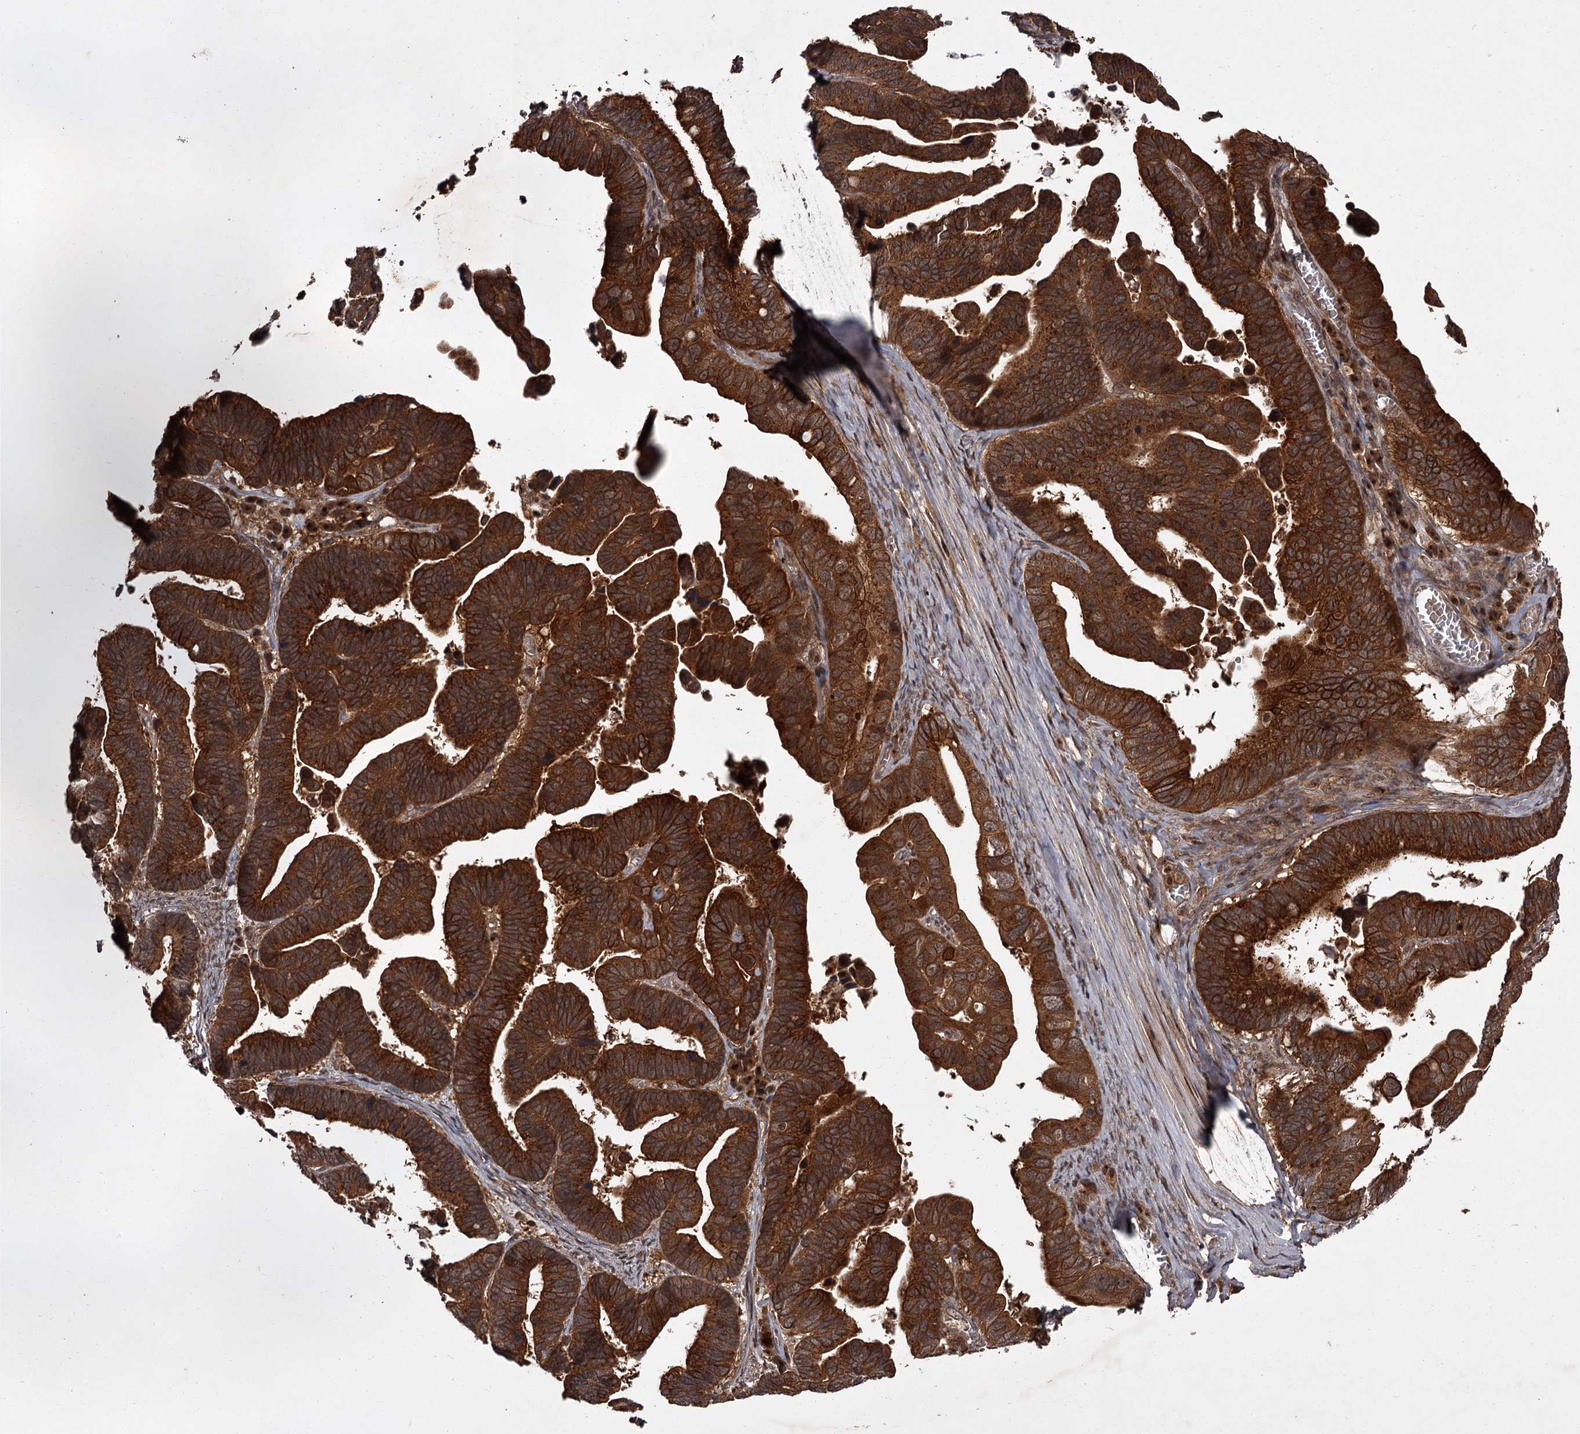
{"staining": {"intensity": "strong", "quantity": ">75%", "location": "cytoplasmic/membranous"}, "tissue": "ovarian cancer", "cell_type": "Tumor cells", "image_type": "cancer", "snomed": [{"axis": "morphology", "description": "Cystadenocarcinoma, serous, NOS"}, {"axis": "topography", "description": "Ovary"}], "caption": "Immunohistochemical staining of ovarian cancer (serous cystadenocarcinoma) exhibits strong cytoplasmic/membranous protein positivity in approximately >75% of tumor cells.", "gene": "TBC1D23", "patient": {"sex": "female", "age": 56}}